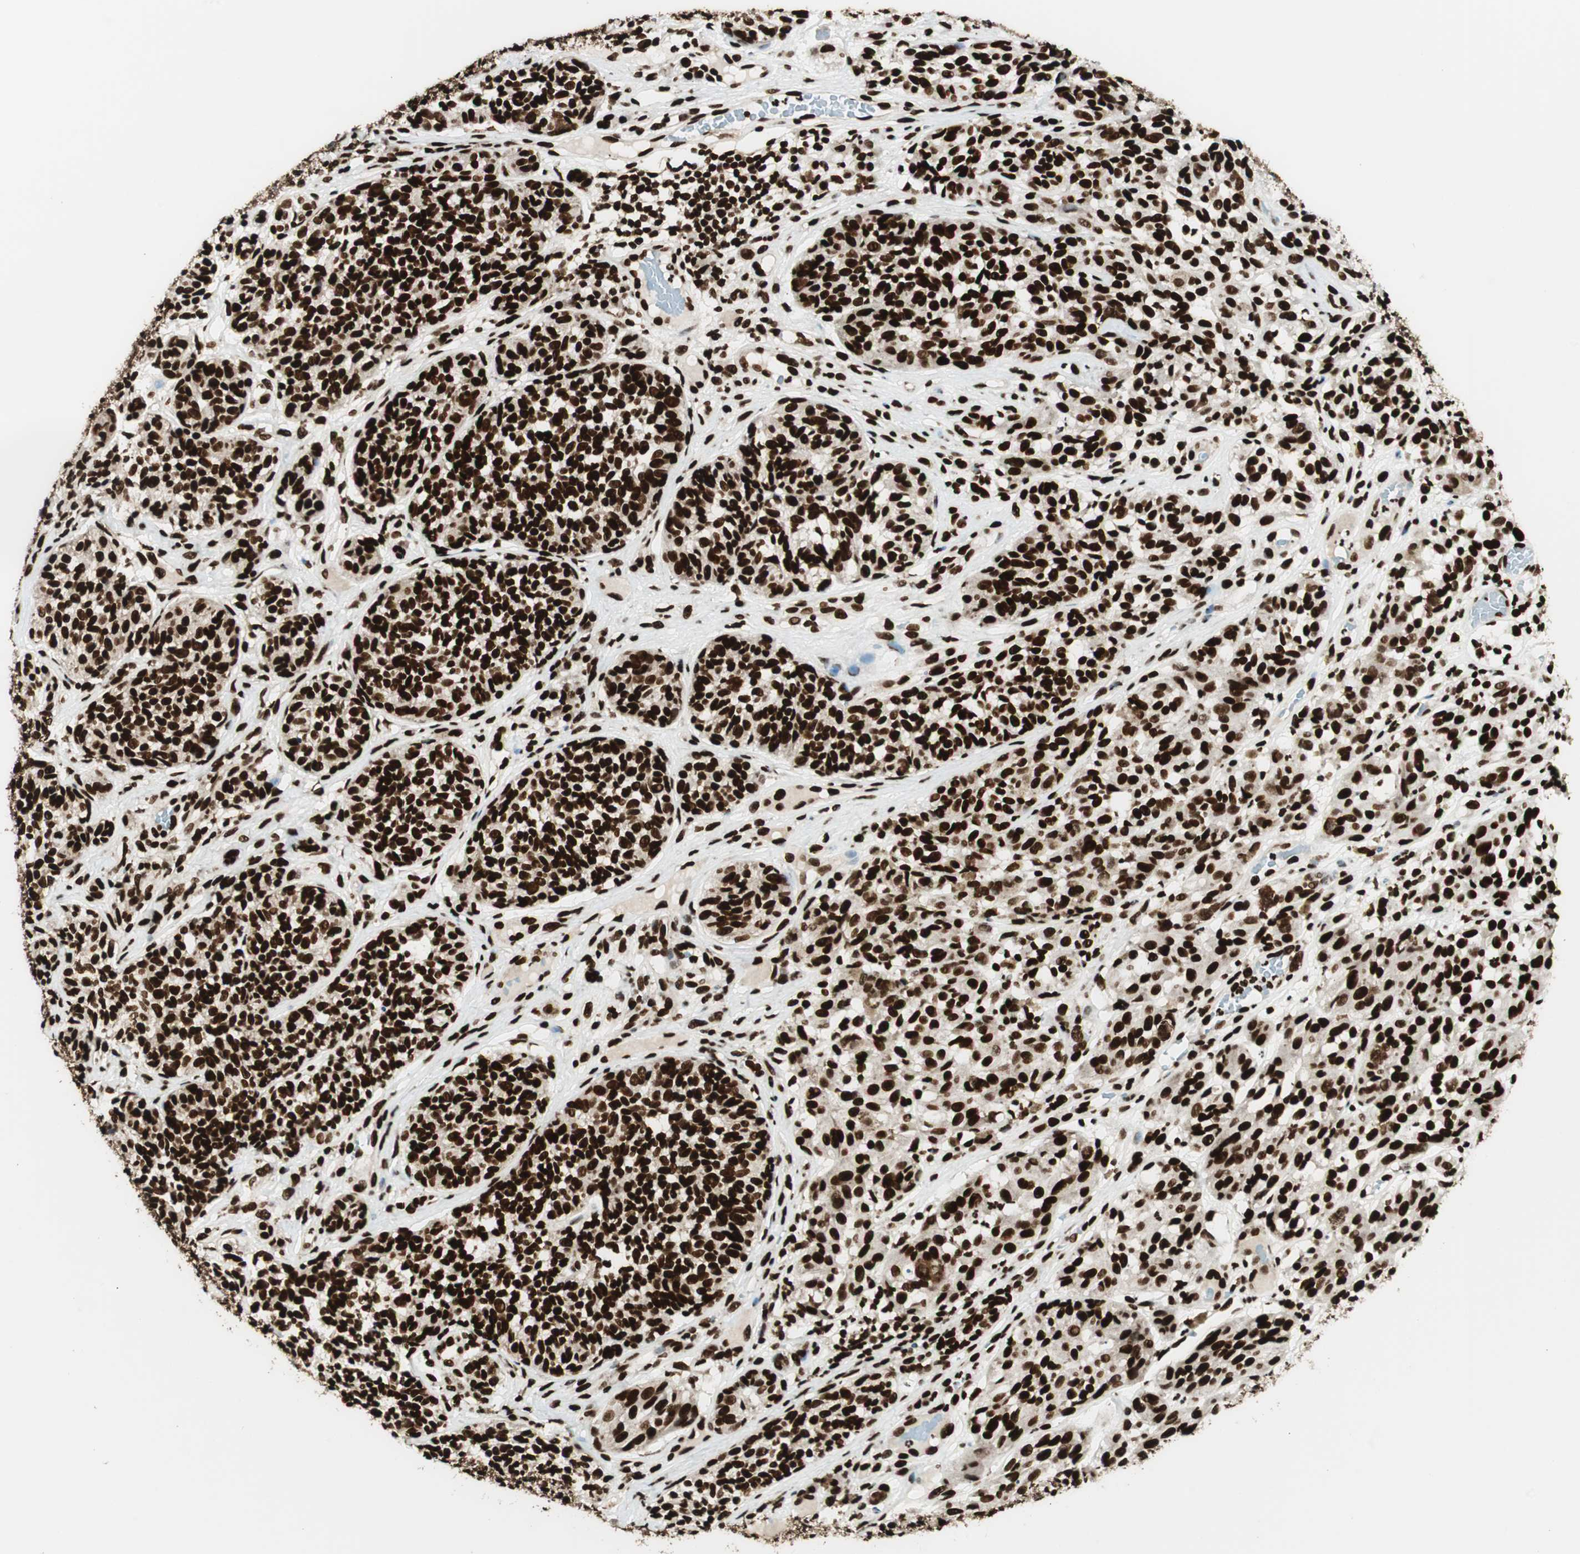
{"staining": {"intensity": "strong", "quantity": ">75%", "location": "nuclear"}, "tissue": "melanoma", "cell_type": "Tumor cells", "image_type": "cancer", "snomed": [{"axis": "morphology", "description": "Malignant melanoma, NOS"}, {"axis": "topography", "description": "Skin"}], "caption": "Approximately >75% of tumor cells in melanoma exhibit strong nuclear protein positivity as visualized by brown immunohistochemical staining.", "gene": "EWSR1", "patient": {"sex": "female", "age": 46}}